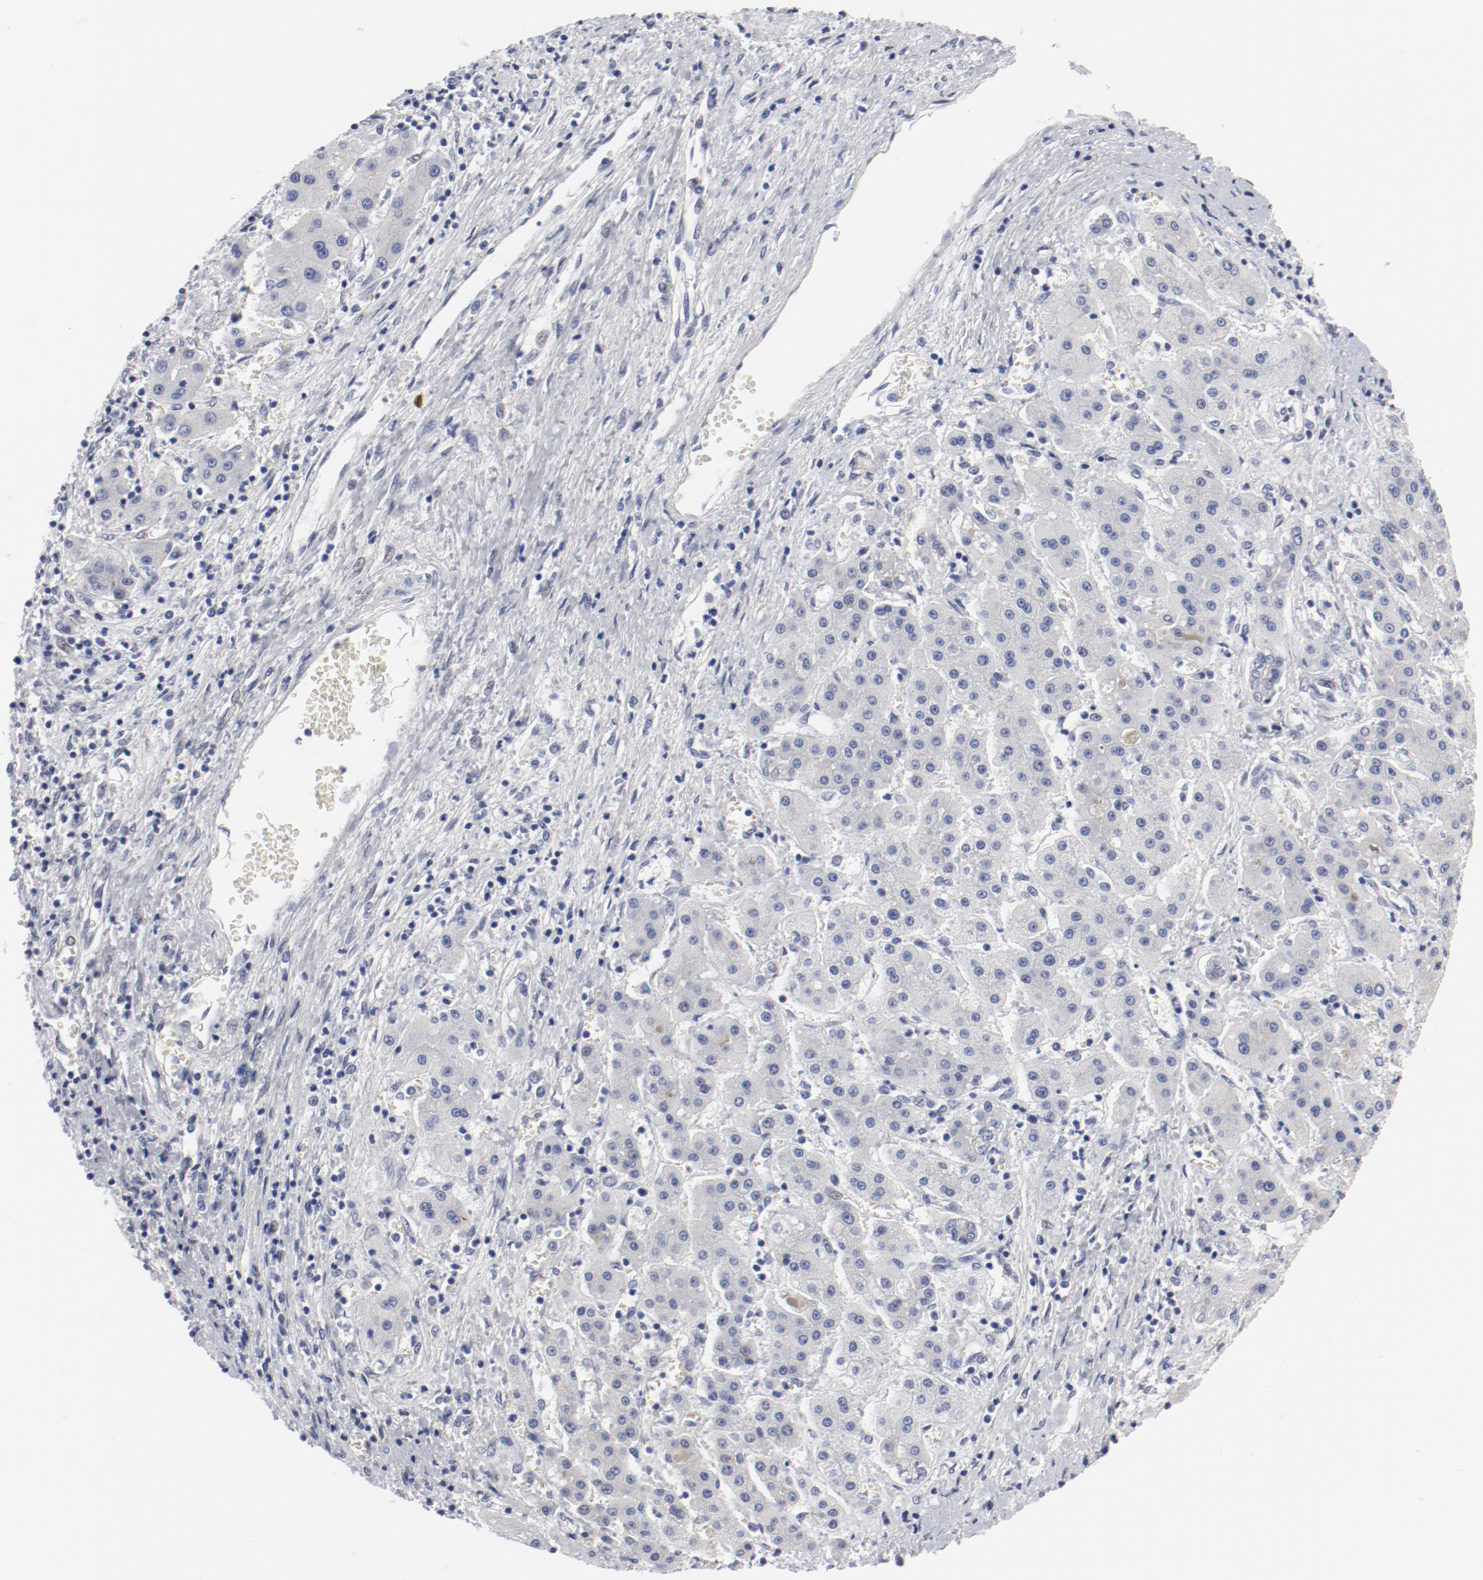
{"staining": {"intensity": "negative", "quantity": "none", "location": "none"}, "tissue": "liver cancer", "cell_type": "Tumor cells", "image_type": "cancer", "snomed": [{"axis": "morphology", "description": "Carcinoma, Hepatocellular, NOS"}, {"axis": "topography", "description": "Liver"}], "caption": "A high-resolution micrograph shows IHC staining of hepatocellular carcinoma (liver), which reveals no significant positivity in tumor cells.", "gene": "GPR143", "patient": {"sex": "male", "age": 24}}